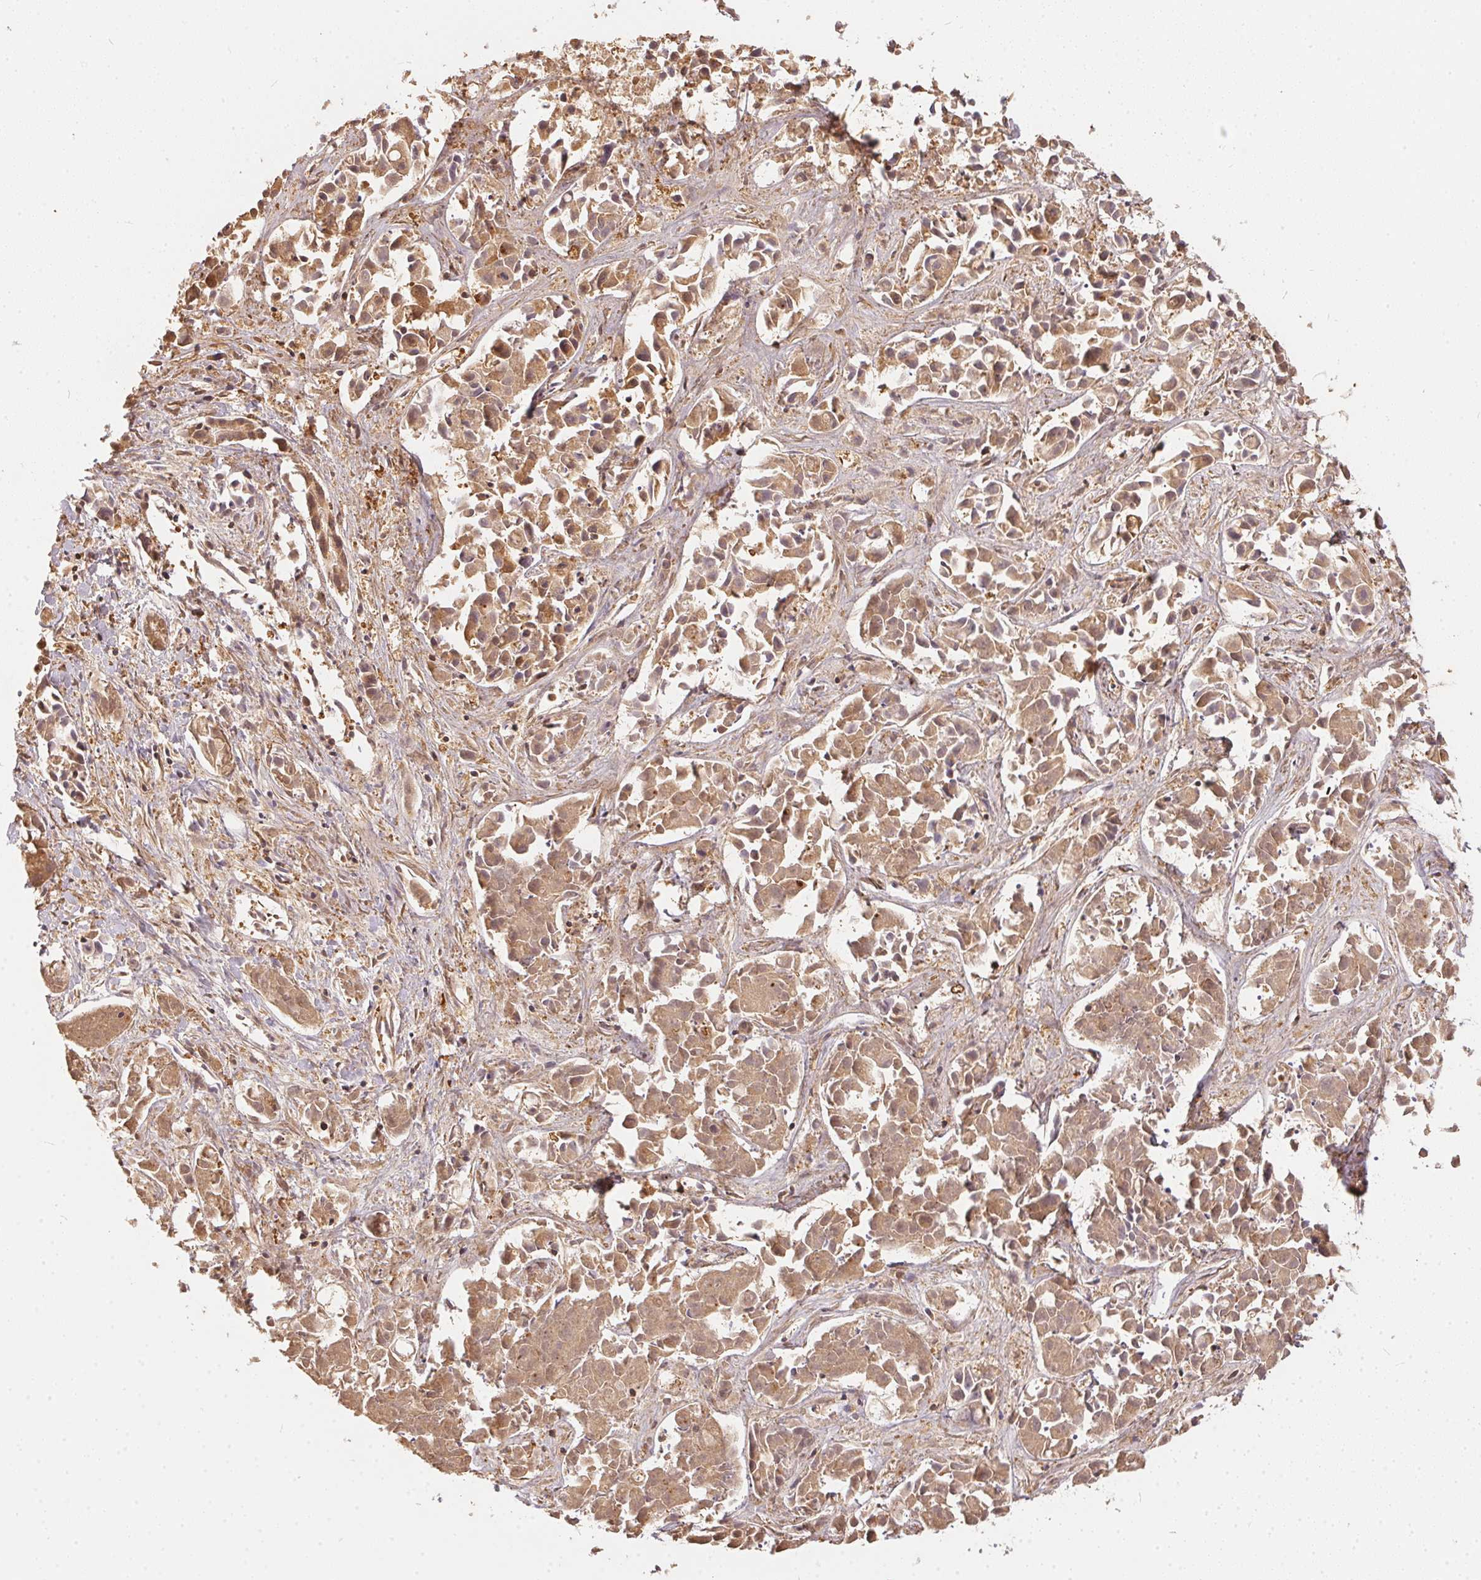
{"staining": {"intensity": "moderate", "quantity": ">75%", "location": "cytoplasmic/membranous"}, "tissue": "liver cancer", "cell_type": "Tumor cells", "image_type": "cancer", "snomed": [{"axis": "morphology", "description": "Cholangiocarcinoma"}, {"axis": "topography", "description": "Liver"}], "caption": "Liver cancer (cholangiocarcinoma) was stained to show a protein in brown. There is medium levels of moderate cytoplasmic/membranous expression in about >75% of tumor cells. The protein of interest is shown in brown color, while the nuclei are stained blue.", "gene": "BLMH", "patient": {"sex": "female", "age": 81}}